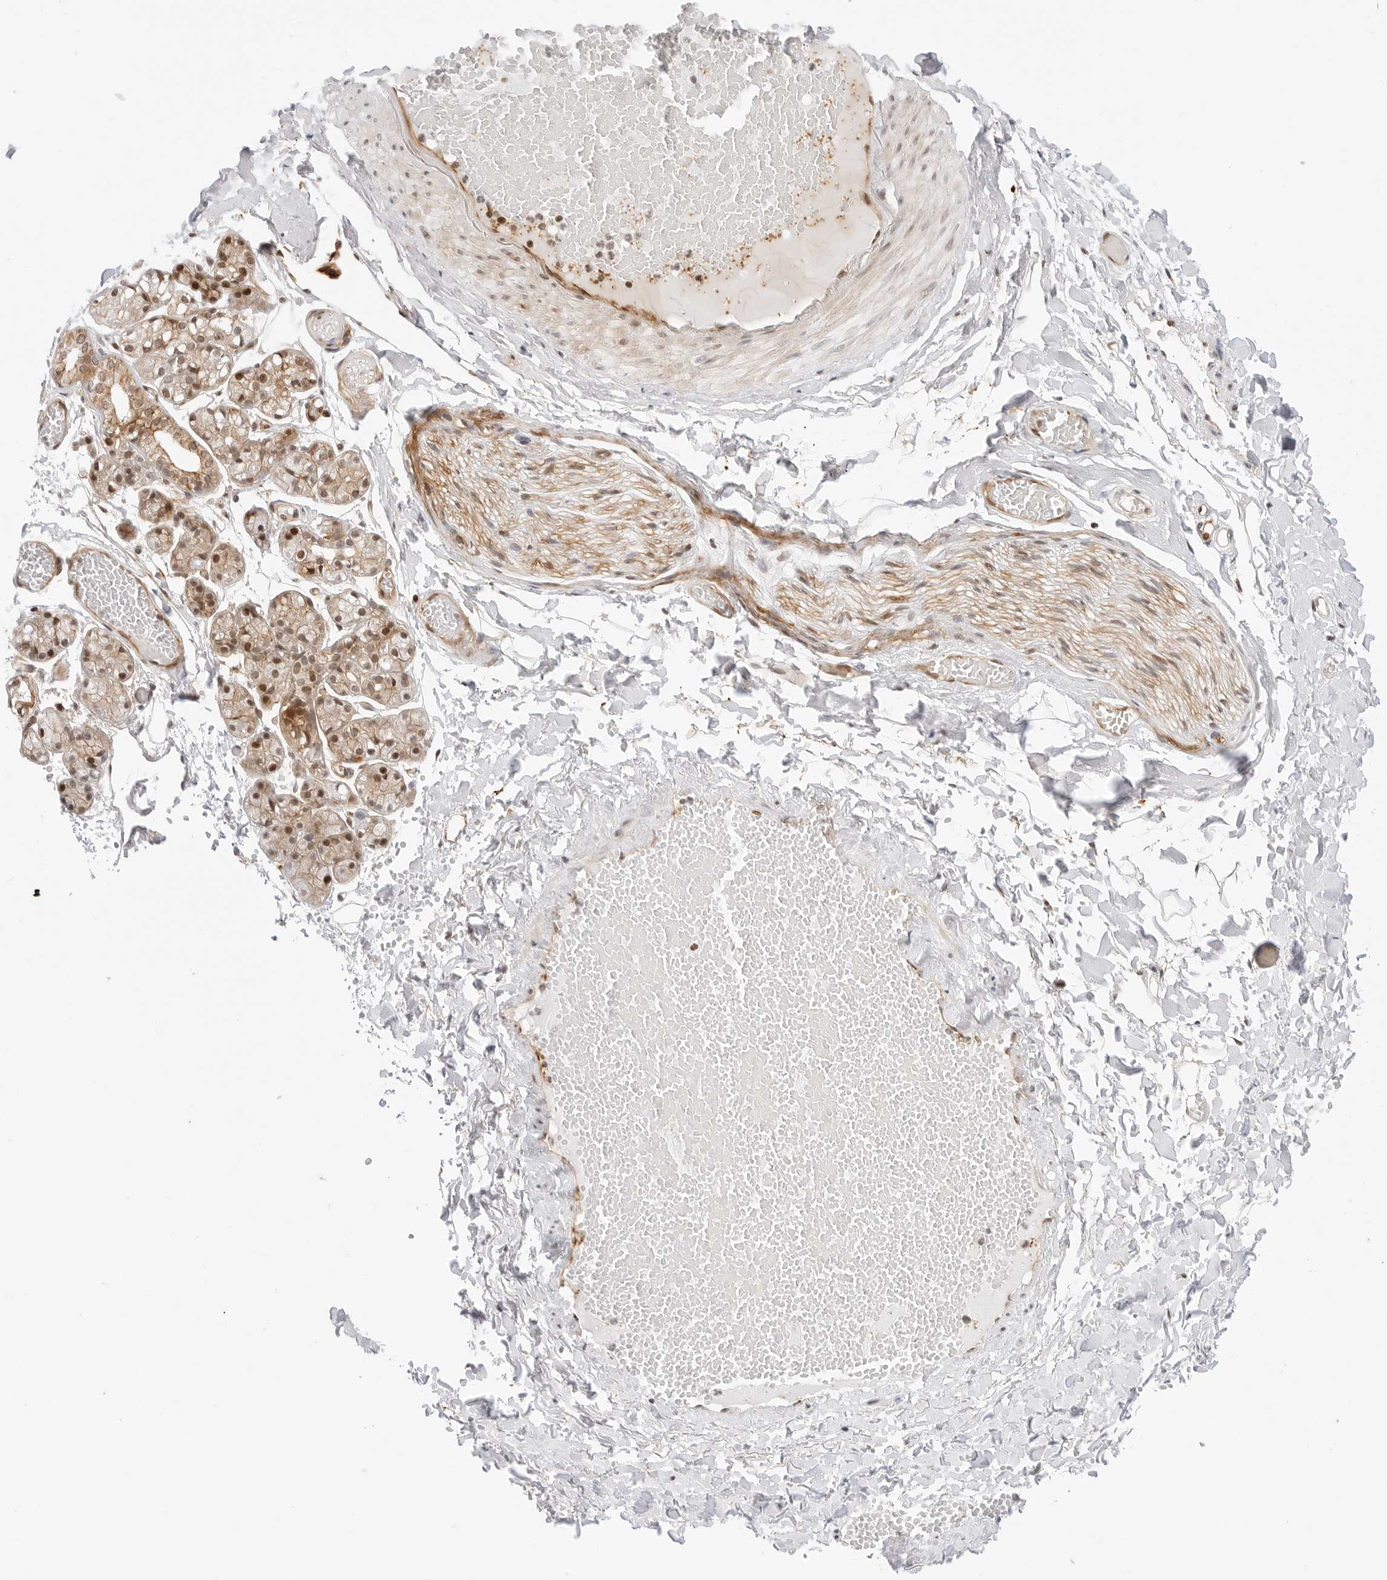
{"staining": {"intensity": "moderate", "quantity": "25%-75%", "location": "cytoplasmic/membranous,nuclear"}, "tissue": "salivary gland", "cell_type": "Glandular cells", "image_type": "normal", "snomed": [{"axis": "morphology", "description": "Normal tissue, NOS"}, {"axis": "topography", "description": "Salivary gland"}], "caption": "The histopathology image shows staining of unremarkable salivary gland, revealing moderate cytoplasmic/membranous,nuclear protein staining (brown color) within glandular cells. (Stains: DAB (3,3'-diaminobenzidine) in brown, nuclei in blue, Microscopy: brightfield microscopy at high magnification).", "gene": "ZNF613", "patient": {"sex": "male", "age": 63}}